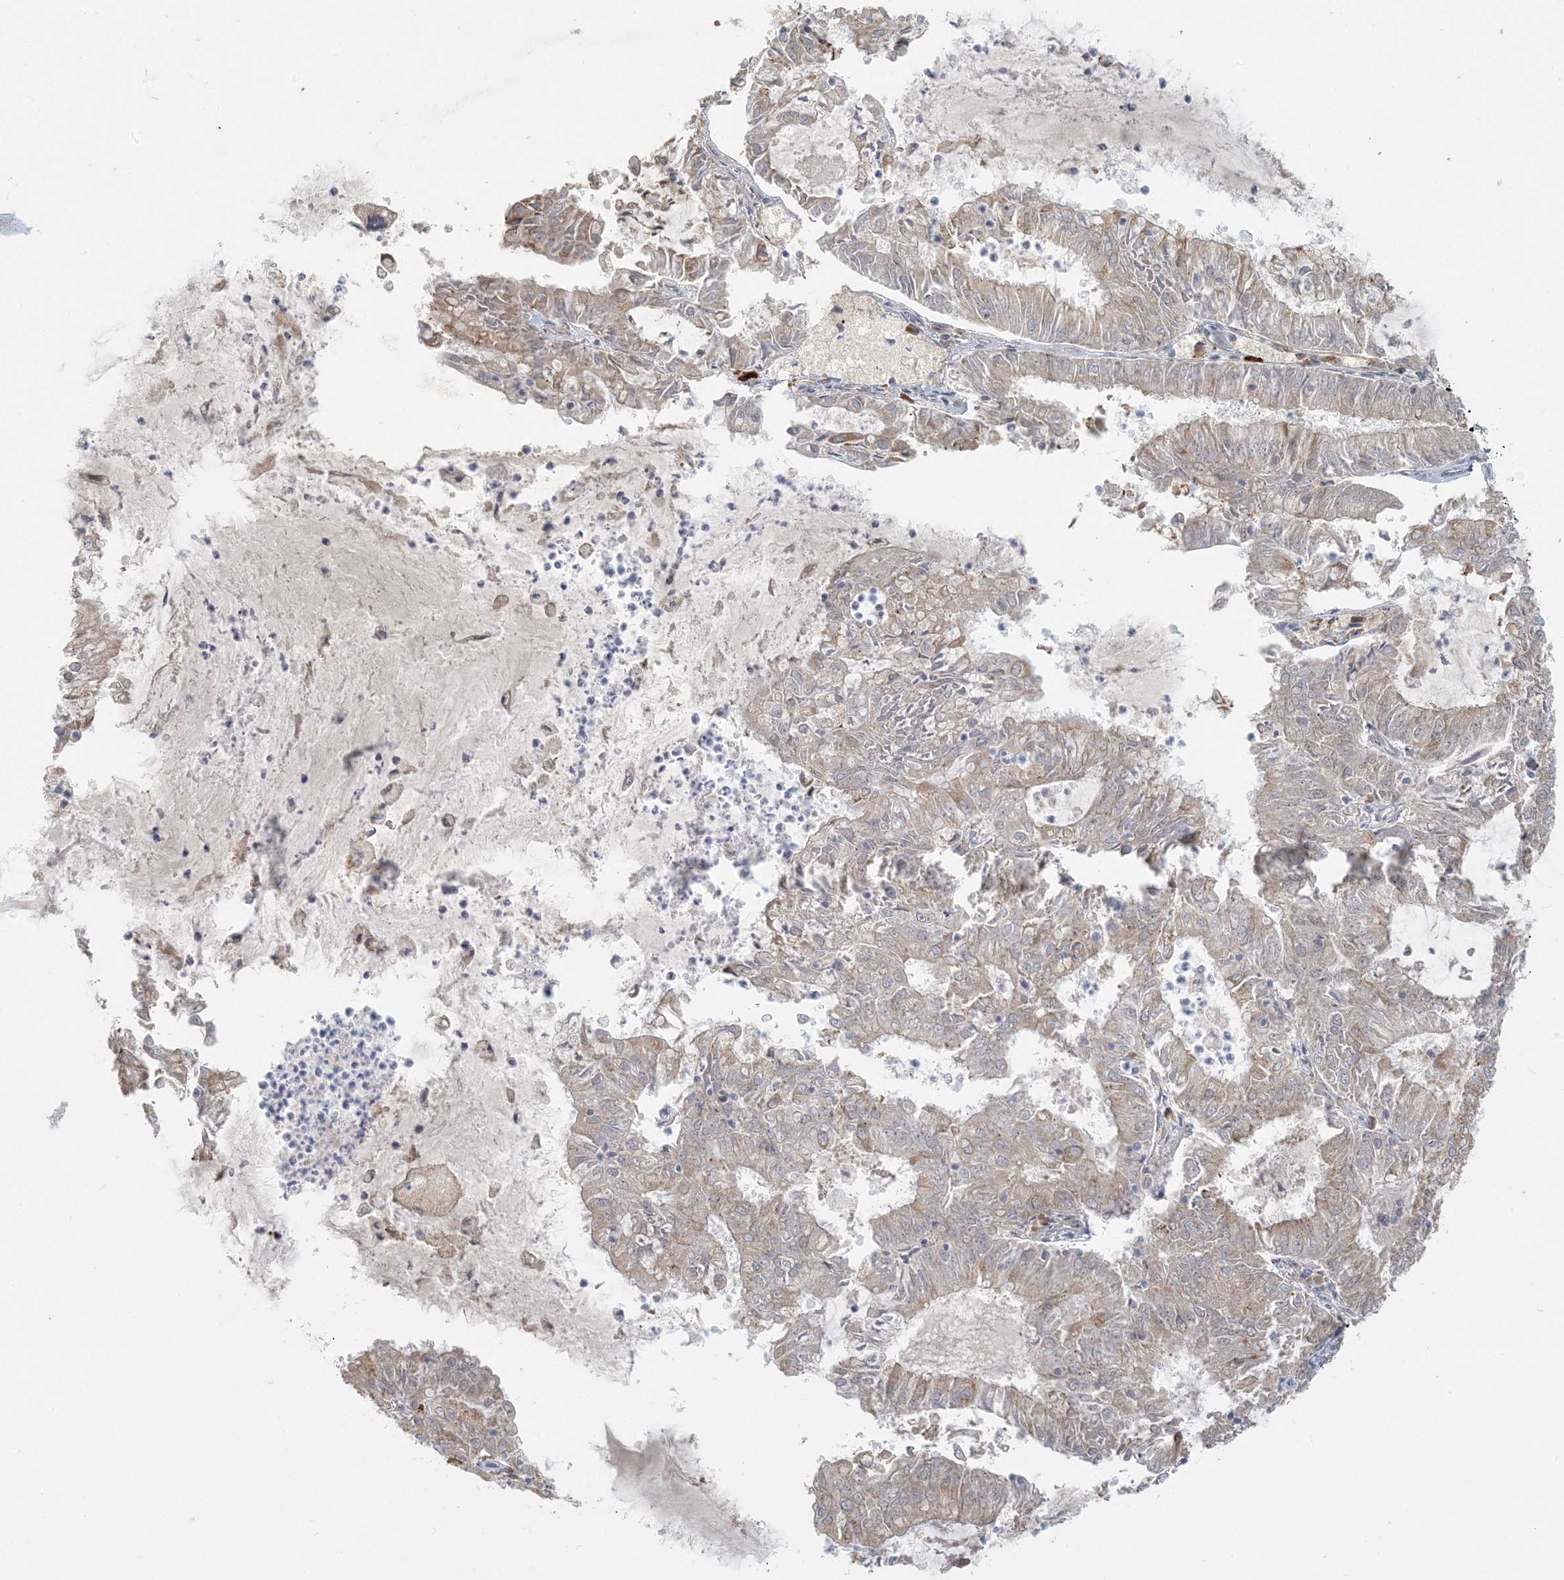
{"staining": {"intensity": "weak", "quantity": ">75%", "location": "cytoplasmic/membranous"}, "tissue": "endometrial cancer", "cell_type": "Tumor cells", "image_type": "cancer", "snomed": [{"axis": "morphology", "description": "Adenocarcinoma, NOS"}, {"axis": "topography", "description": "Endometrium"}], "caption": "Immunohistochemical staining of human endometrial cancer (adenocarcinoma) displays weak cytoplasmic/membranous protein expression in approximately >75% of tumor cells.", "gene": "HACL1", "patient": {"sex": "female", "age": 57}}